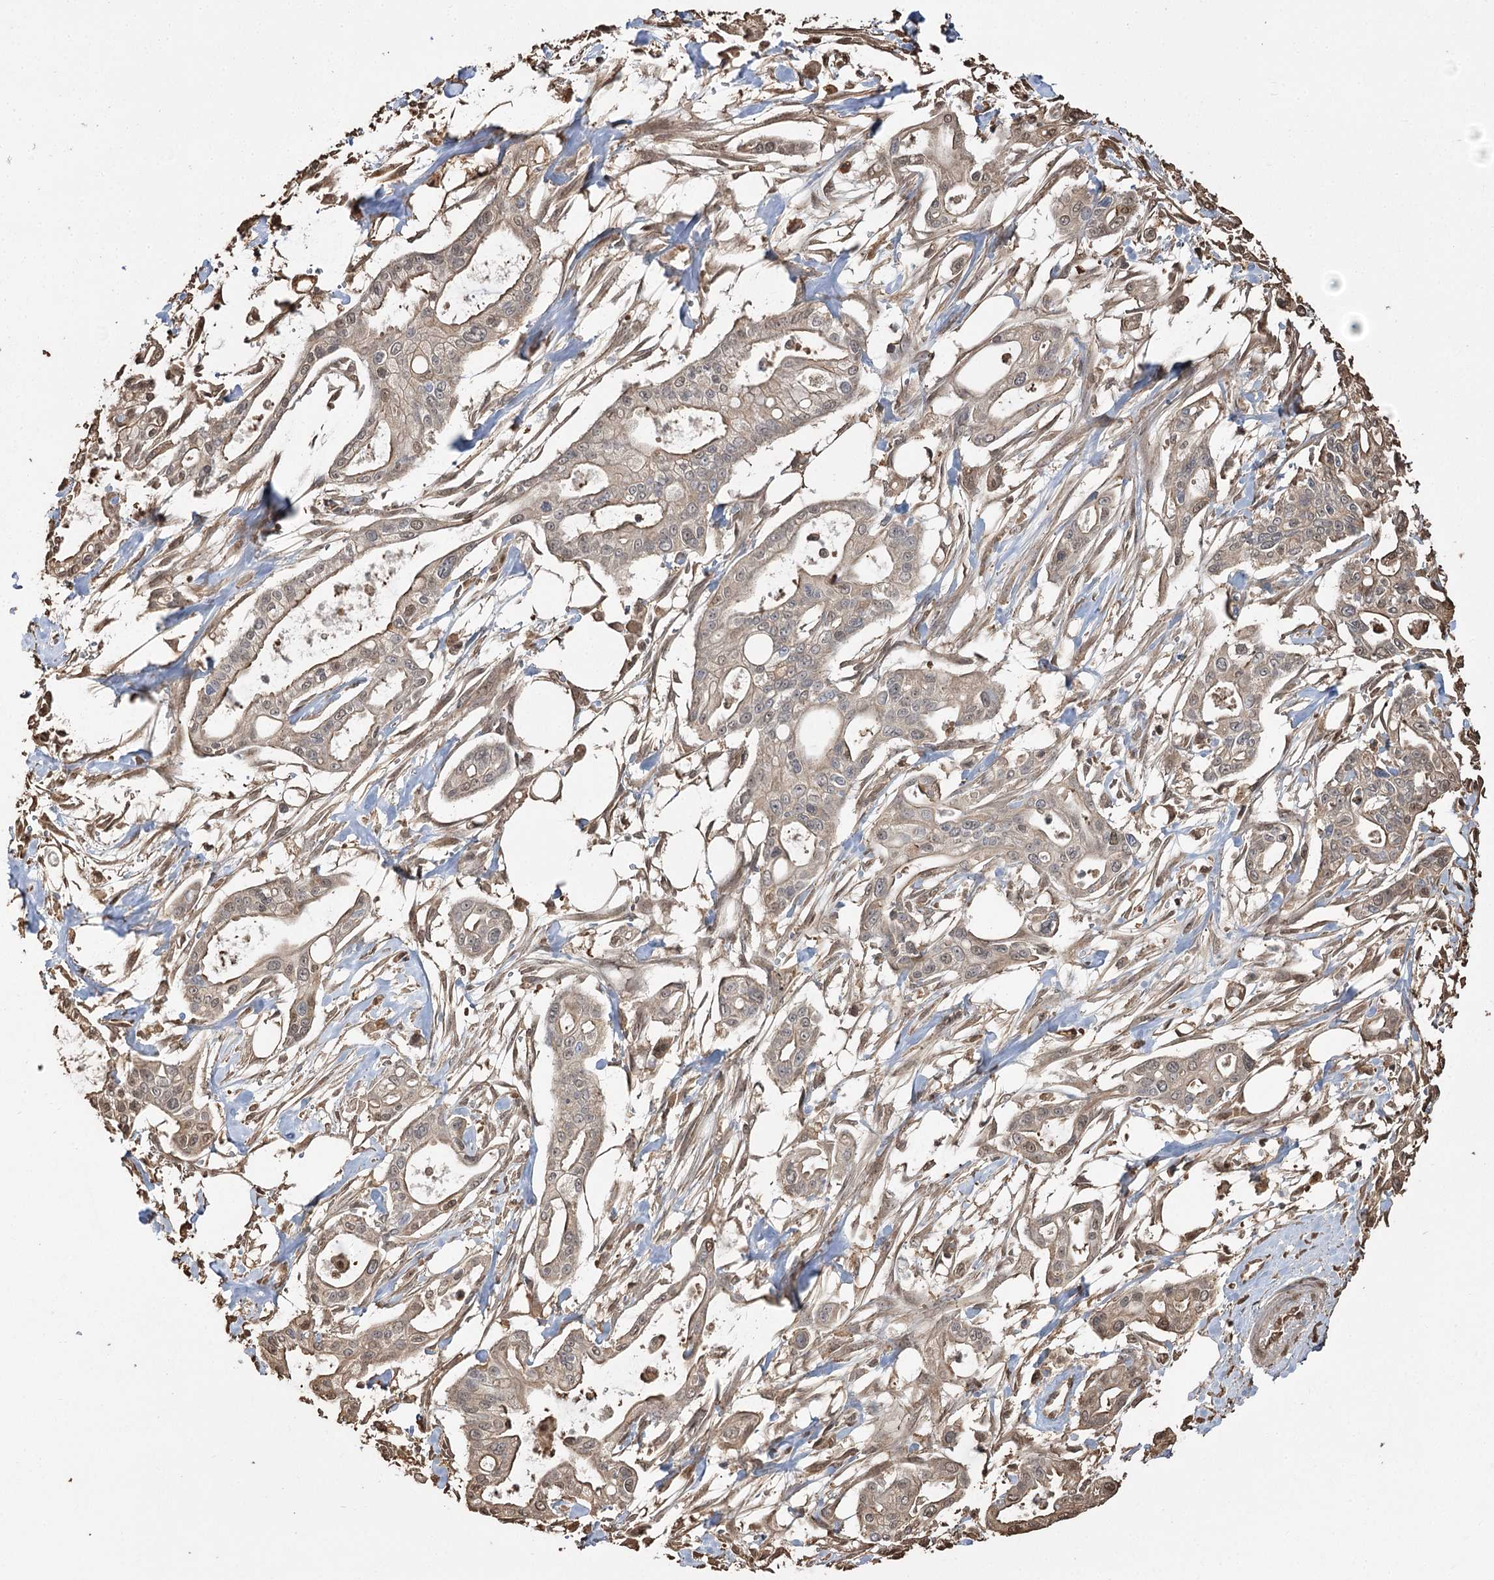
{"staining": {"intensity": "weak", "quantity": "25%-75%", "location": "cytoplasmic/membranous,nuclear"}, "tissue": "pancreatic cancer", "cell_type": "Tumor cells", "image_type": "cancer", "snomed": [{"axis": "morphology", "description": "Adenocarcinoma, NOS"}, {"axis": "topography", "description": "Pancreas"}], "caption": "A low amount of weak cytoplasmic/membranous and nuclear staining is identified in about 25%-75% of tumor cells in pancreatic adenocarcinoma tissue.", "gene": "PLCH1", "patient": {"sex": "male", "age": 68}}